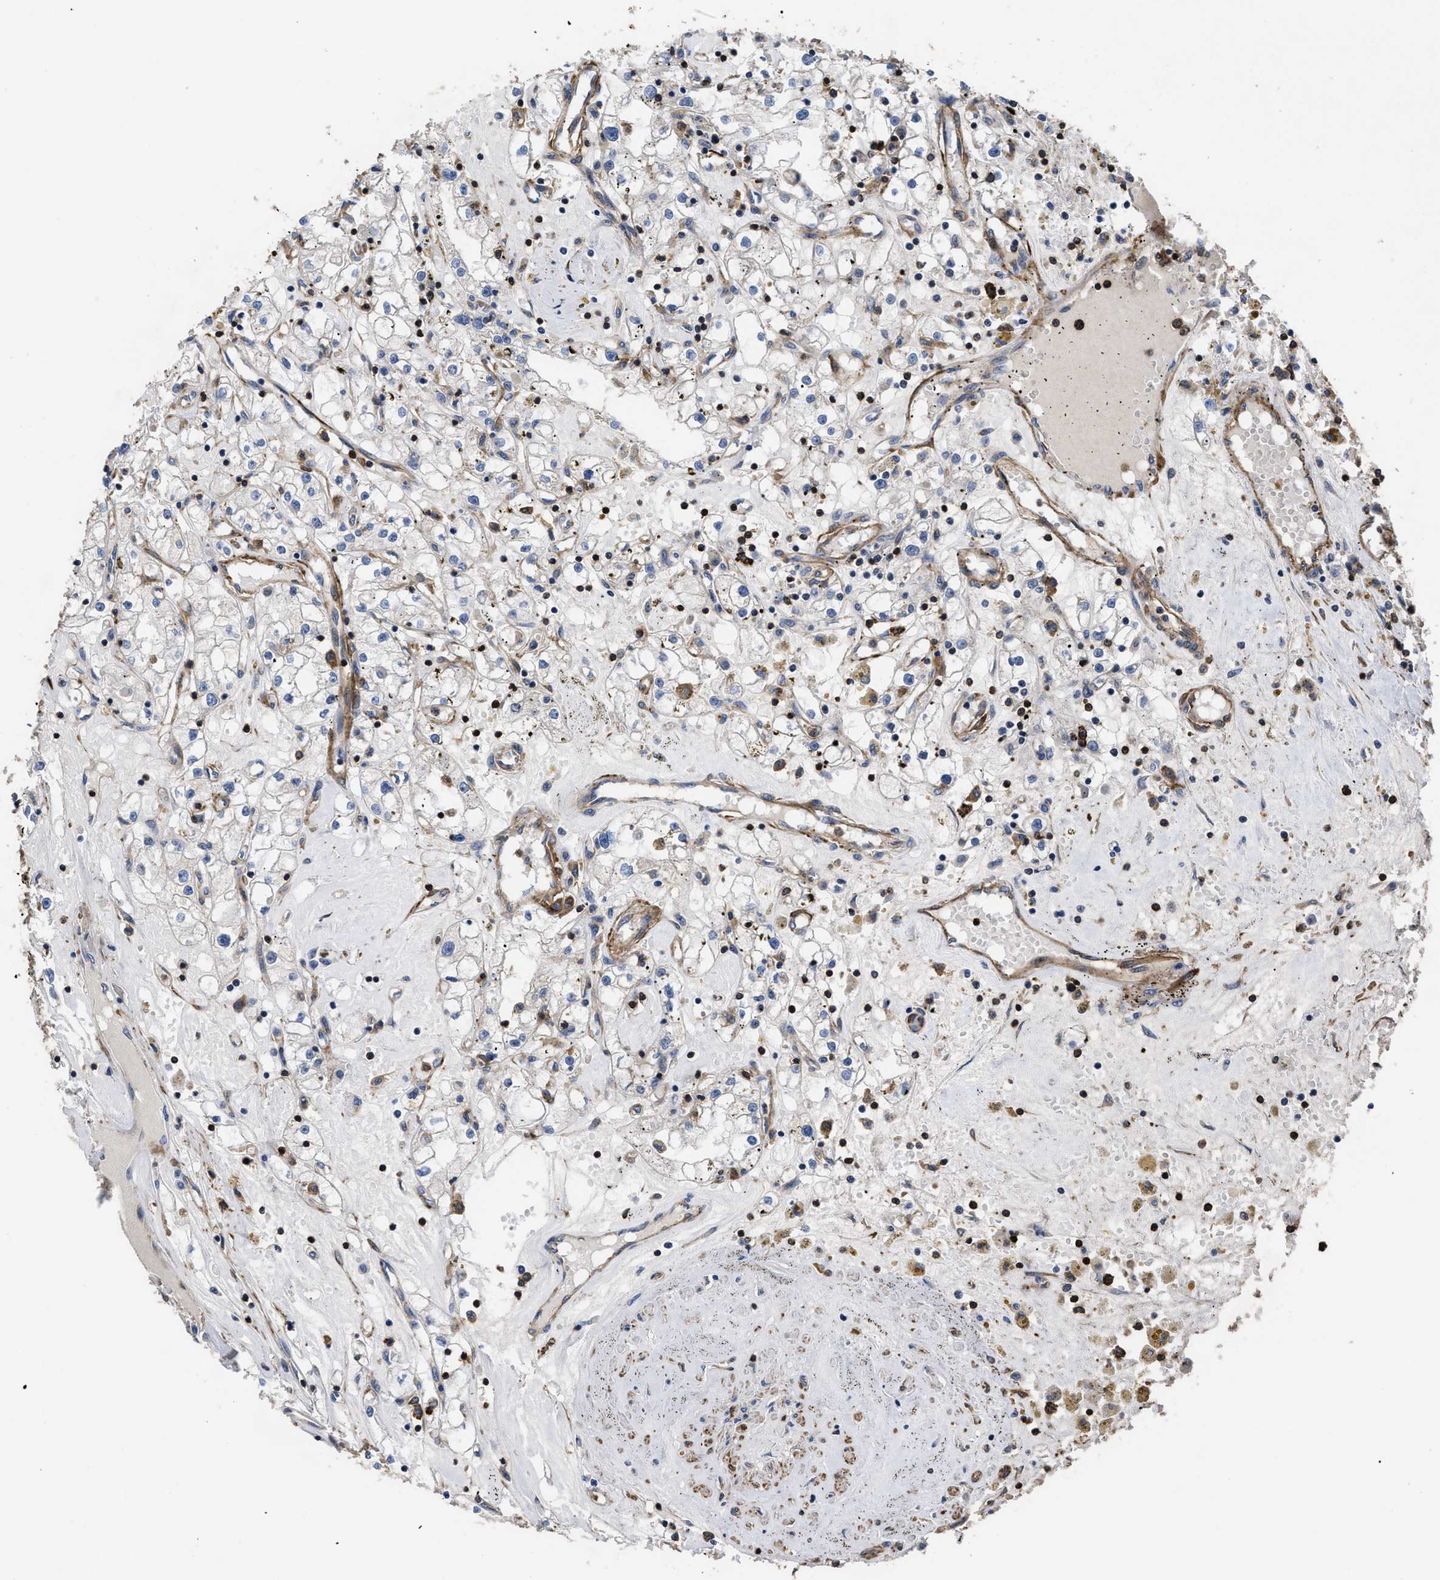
{"staining": {"intensity": "negative", "quantity": "none", "location": "none"}, "tissue": "renal cancer", "cell_type": "Tumor cells", "image_type": "cancer", "snomed": [{"axis": "morphology", "description": "Adenocarcinoma, NOS"}, {"axis": "topography", "description": "Kidney"}], "caption": "Tumor cells are negative for brown protein staining in renal cancer.", "gene": "SCUBE2", "patient": {"sex": "male", "age": 56}}